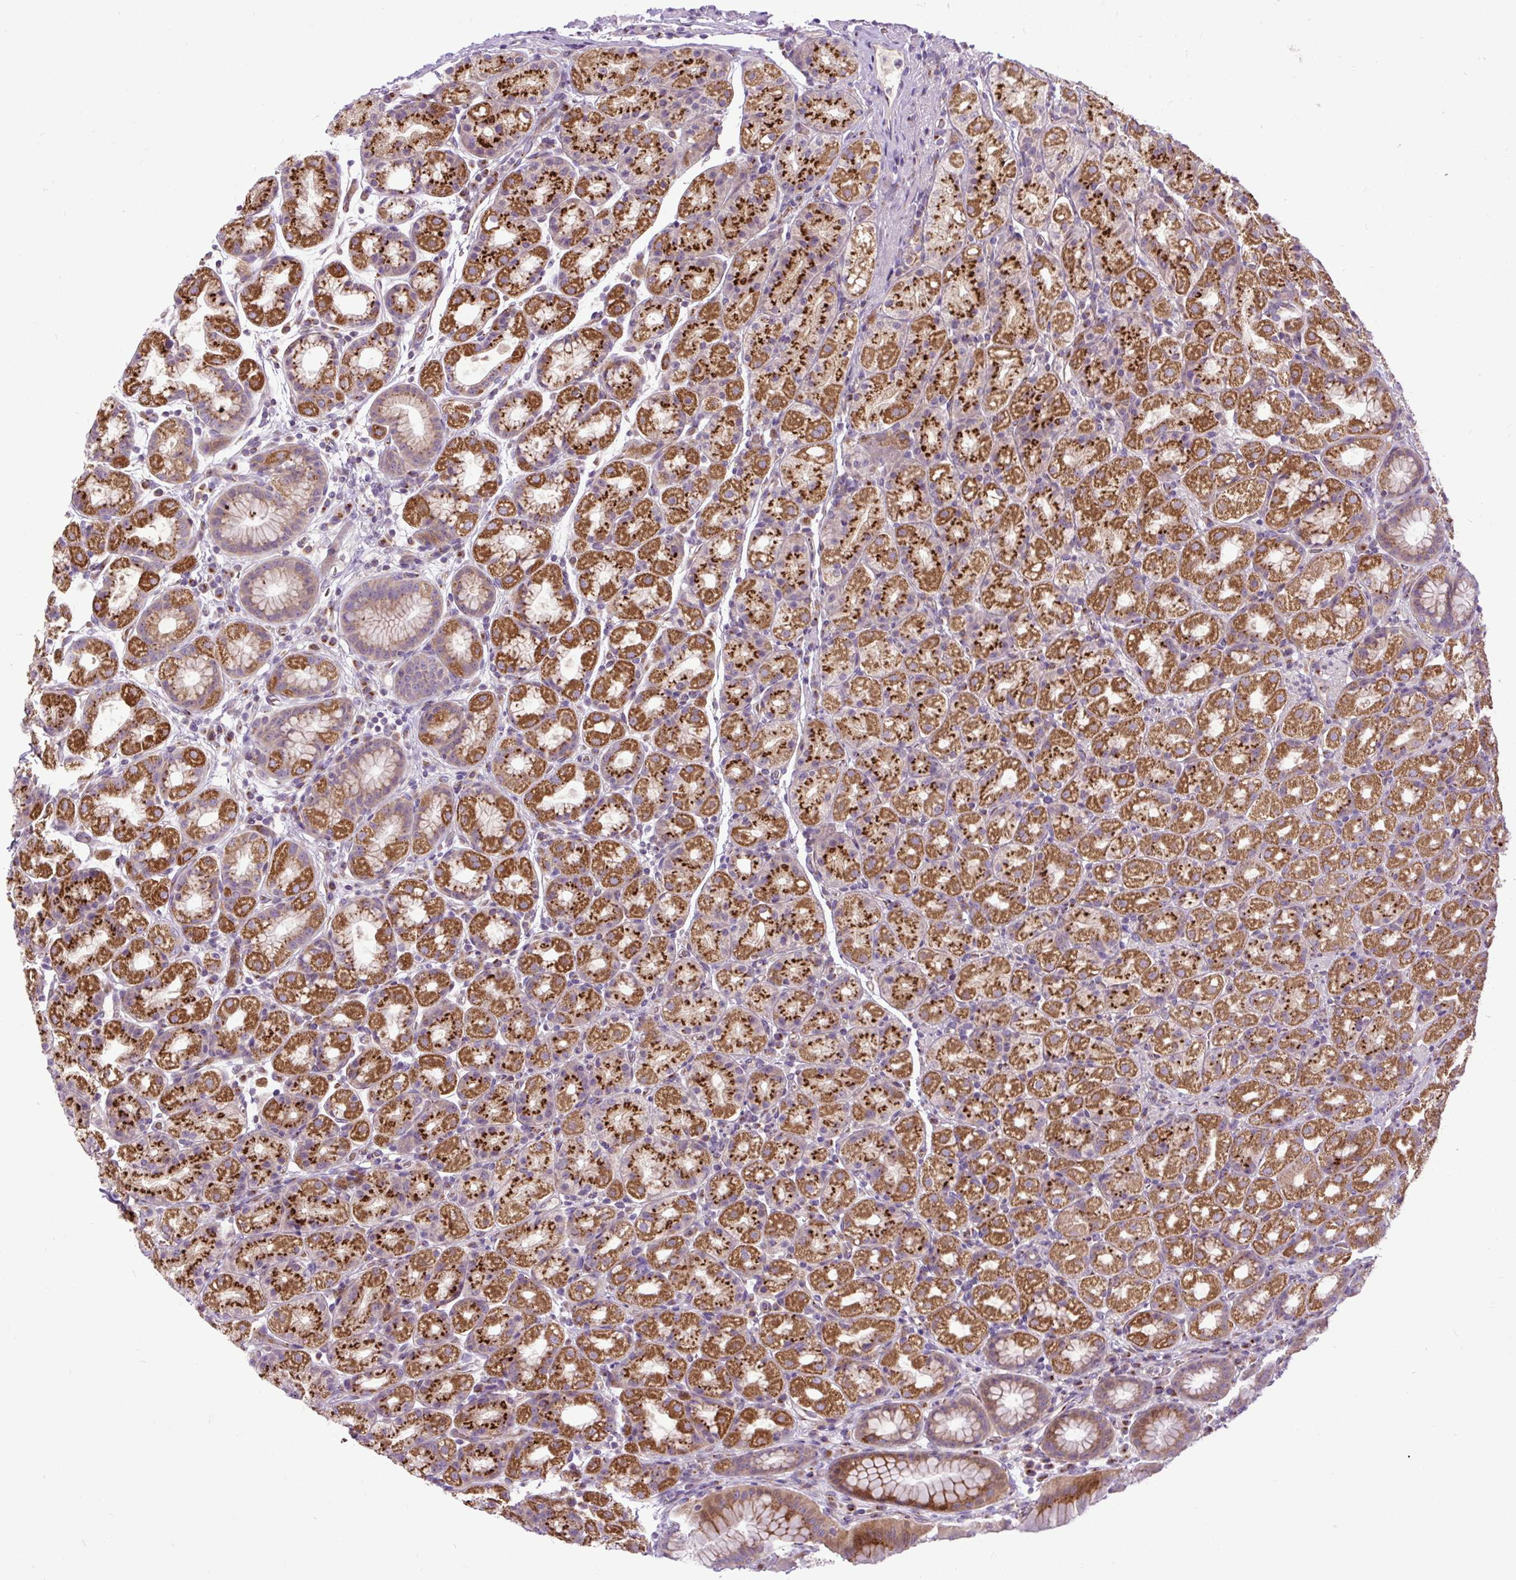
{"staining": {"intensity": "strong", "quantity": "25%-75%", "location": "cytoplasmic/membranous"}, "tissue": "stomach", "cell_type": "Glandular cells", "image_type": "normal", "snomed": [{"axis": "morphology", "description": "Normal tissue, NOS"}, {"axis": "topography", "description": "Stomach, upper"}, {"axis": "topography", "description": "Stomach"}], "caption": "Approximately 25%-75% of glandular cells in benign stomach display strong cytoplasmic/membranous protein positivity as visualized by brown immunohistochemical staining.", "gene": "MSMP", "patient": {"sex": "male", "age": 68}}